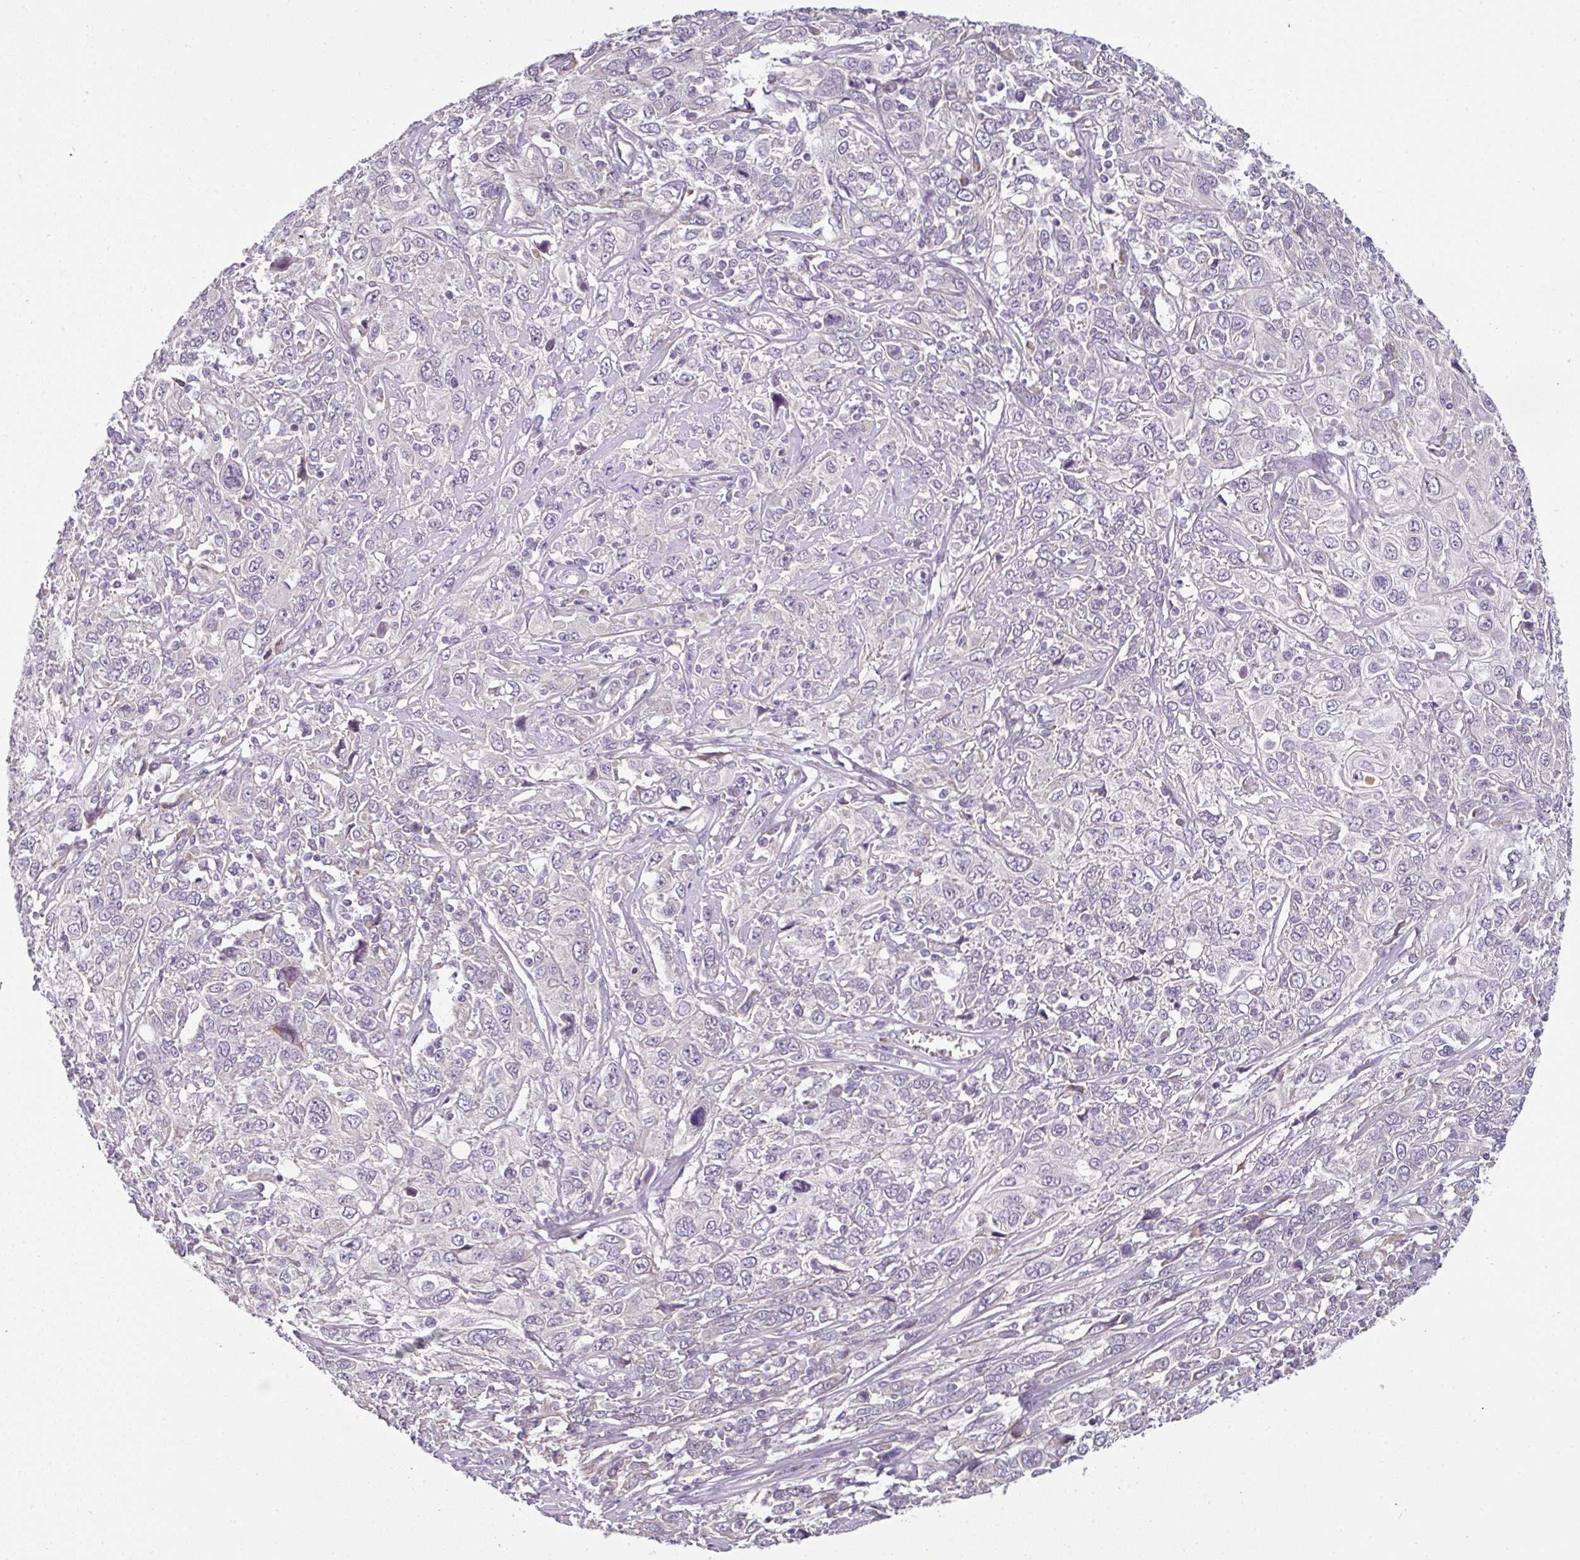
{"staining": {"intensity": "negative", "quantity": "none", "location": "none"}, "tissue": "cervical cancer", "cell_type": "Tumor cells", "image_type": "cancer", "snomed": [{"axis": "morphology", "description": "Squamous cell carcinoma, NOS"}, {"axis": "topography", "description": "Cervix"}], "caption": "An immunohistochemistry (IHC) photomicrograph of cervical squamous cell carcinoma is shown. There is no staining in tumor cells of cervical squamous cell carcinoma.", "gene": "OR52D1", "patient": {"sex": "female", "age": 46}}